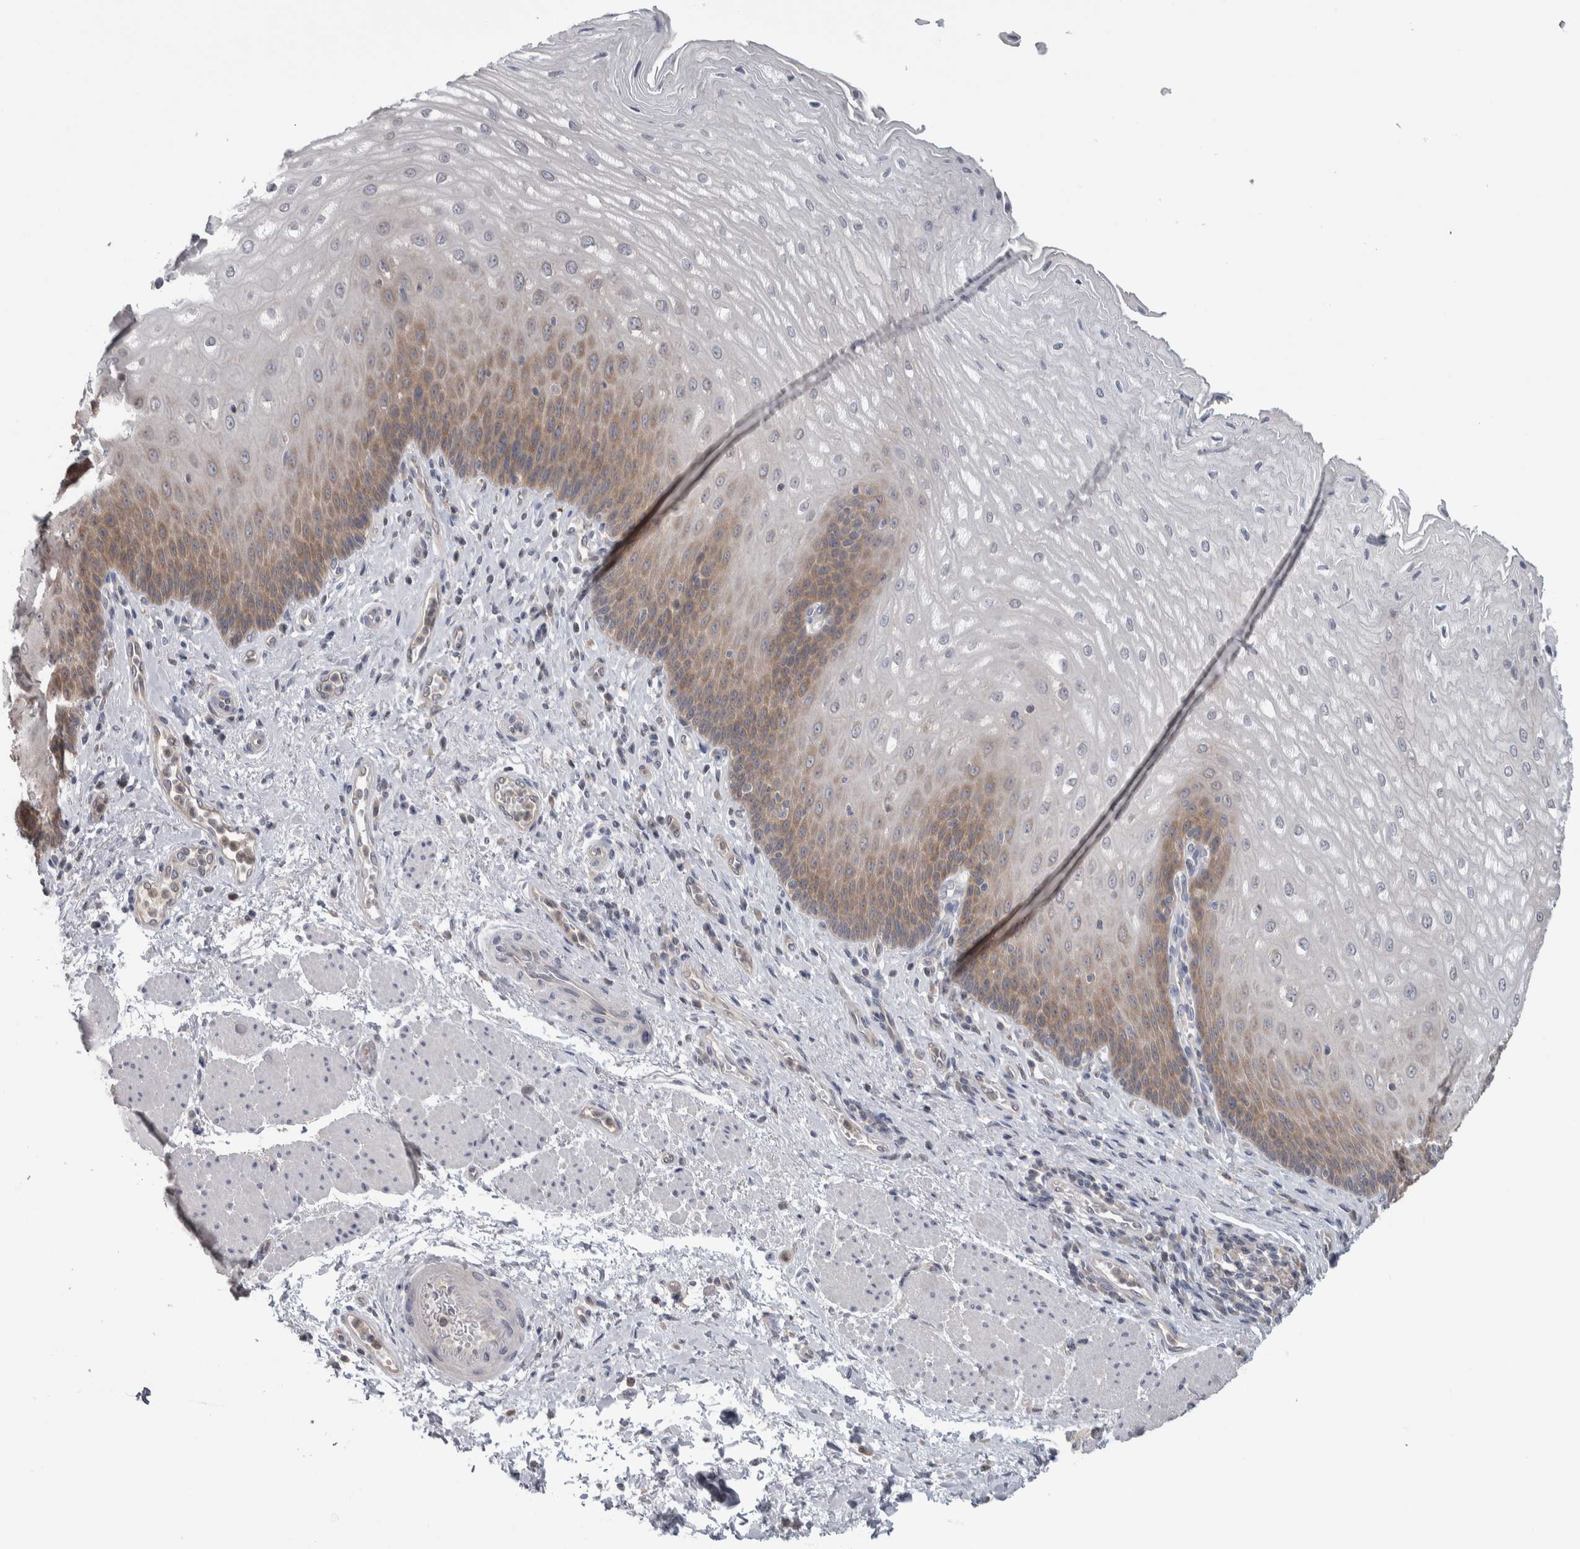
{"staining": {"intensity": "moderate", "quantity": "25%-75%", "location": "cytoplasmic/membranous"}, "tissue": "esophagus", "cell_type": "Squamous epithelial cells", "image_type": "normal", "snomed": [{"axis": "morphology", "description": "Normal tissue, NOS"}, {"axis": "topography", "description": "Esophagus"}], "caption": "Esophagus stained with IHC exhibits moderate cytoplasmic/membranous expression in approximately 25%-75% of squamous epithelial cells.", "gene": "HTATIP2", "patient": {"sex": "male", "age": 54}}